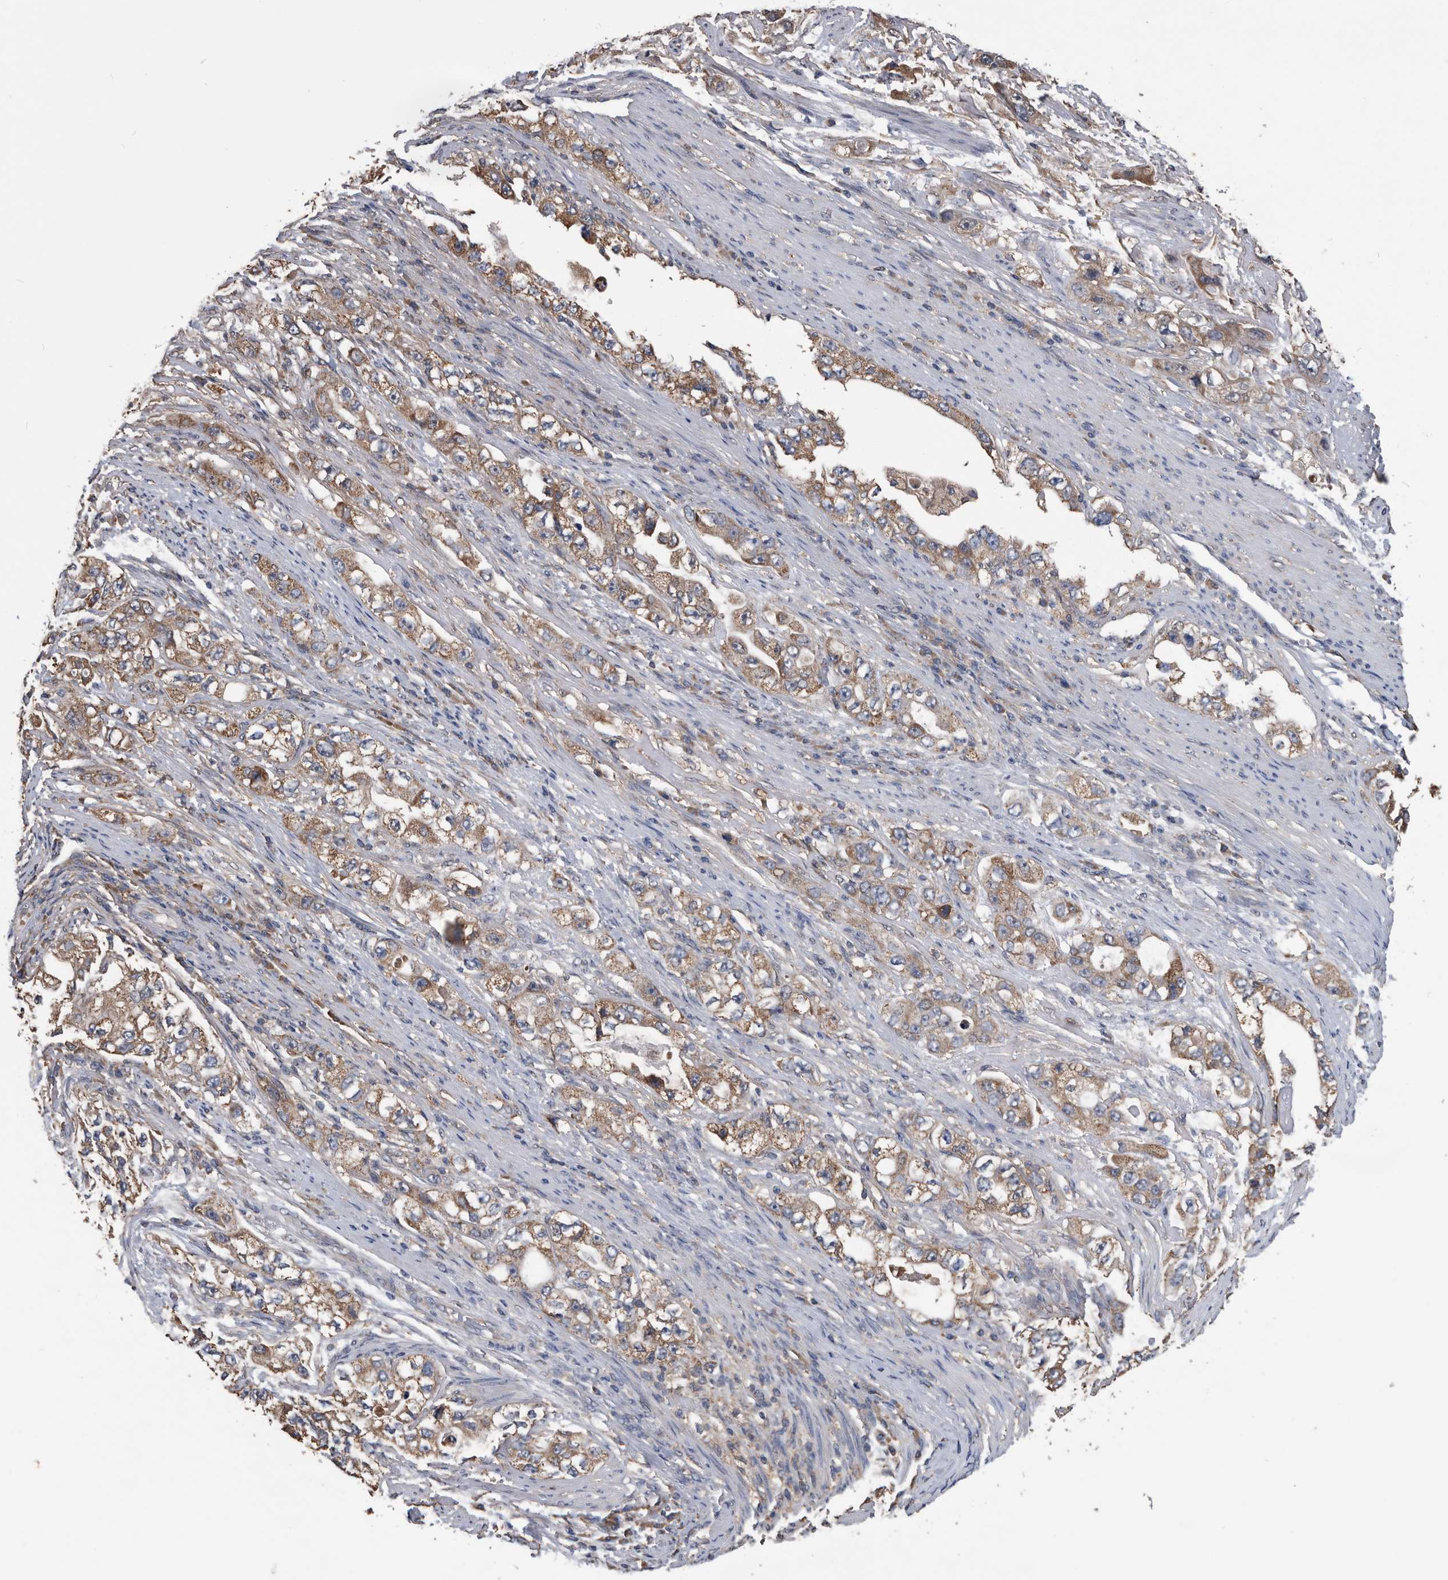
{"staining": {"intensity": "moderate", "quantity": ">75%", "location": "cytoplasmic/membranous"}, "tissue": "stomach cancer", "cell_type": "Tumor cells", "image_type": "cancer", "snomed": [{"axis": "morphology", "description": "Adenocarcinoma, NOS"}, {"axis": "topography", "description": "Stomach, lower"}], "caption": "Immunohistochemical staining of human stomach cancer exhibits medium levels of moderate cytoplasmic/membranous protein staining in about >75% of tumor cells.", "gene": "NRBP1", "patient": {"sex": "female", "age": 93}}